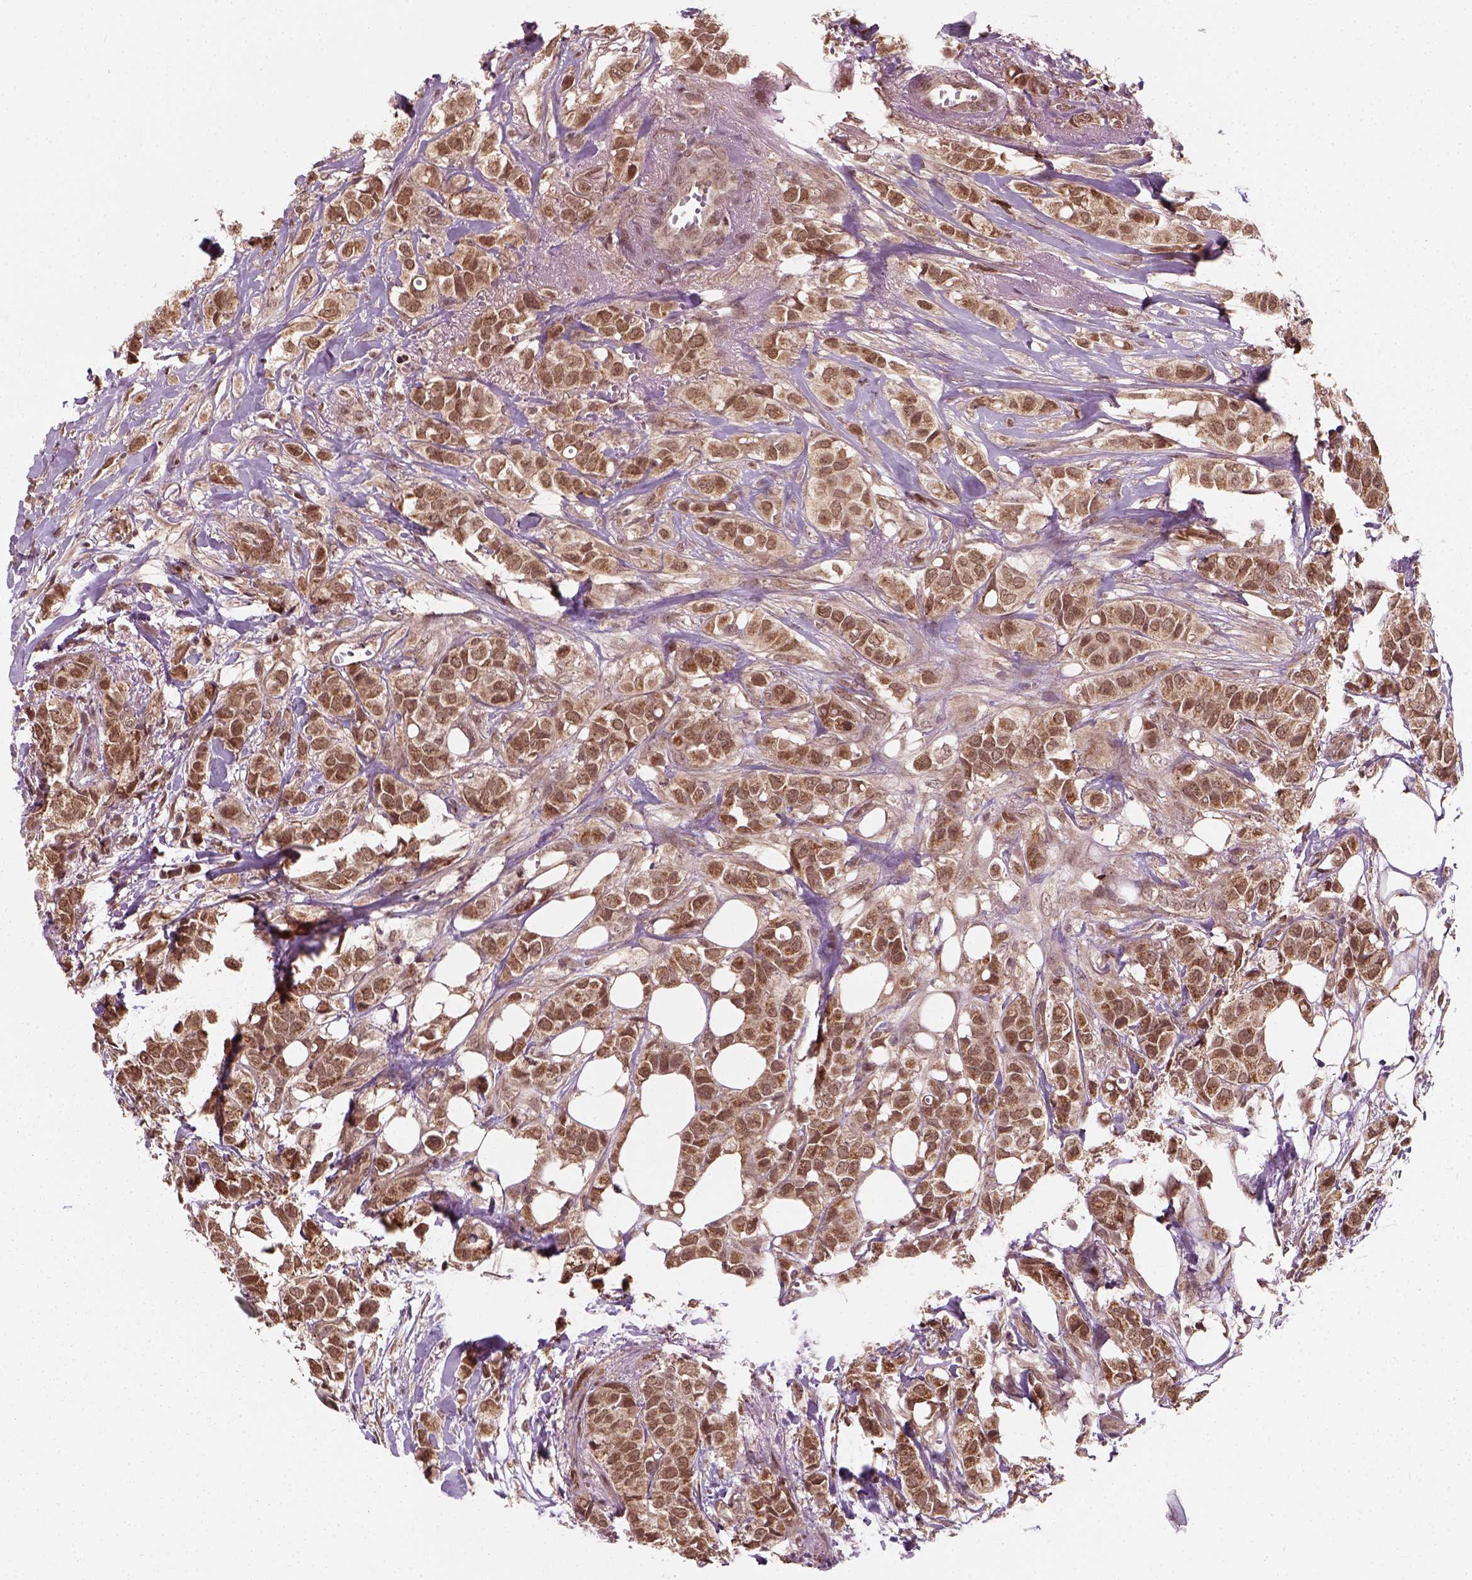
{"staining": {"intensity": "moderate", "quantity": ">75%", "location": "cytoplasmic/membranous,nuclear"}, "tissue": "breast cancer", "cell_type": "Tumor cells", "image_type": "cancer", "snomed": [{"axis": "morphology", "description": "Duct carcinoma"}, {"axis": "topography", "description": "Breast"}], "caption": "IHC staining of breast intraductal carcinoma, which exhibits medium levels of moderate cytoplasmic/membranous and nuclear staining in approximately >75% of tumor cells indicating moderate cytoplasmic/membranous and nuclear protein staining. The staining was performed using DAB (brown) for protein detection and nuclei were counterstained in hematoxylin (blue).", "gene": "NUDT9", "patient": {"sex": "female", "age": 85}}